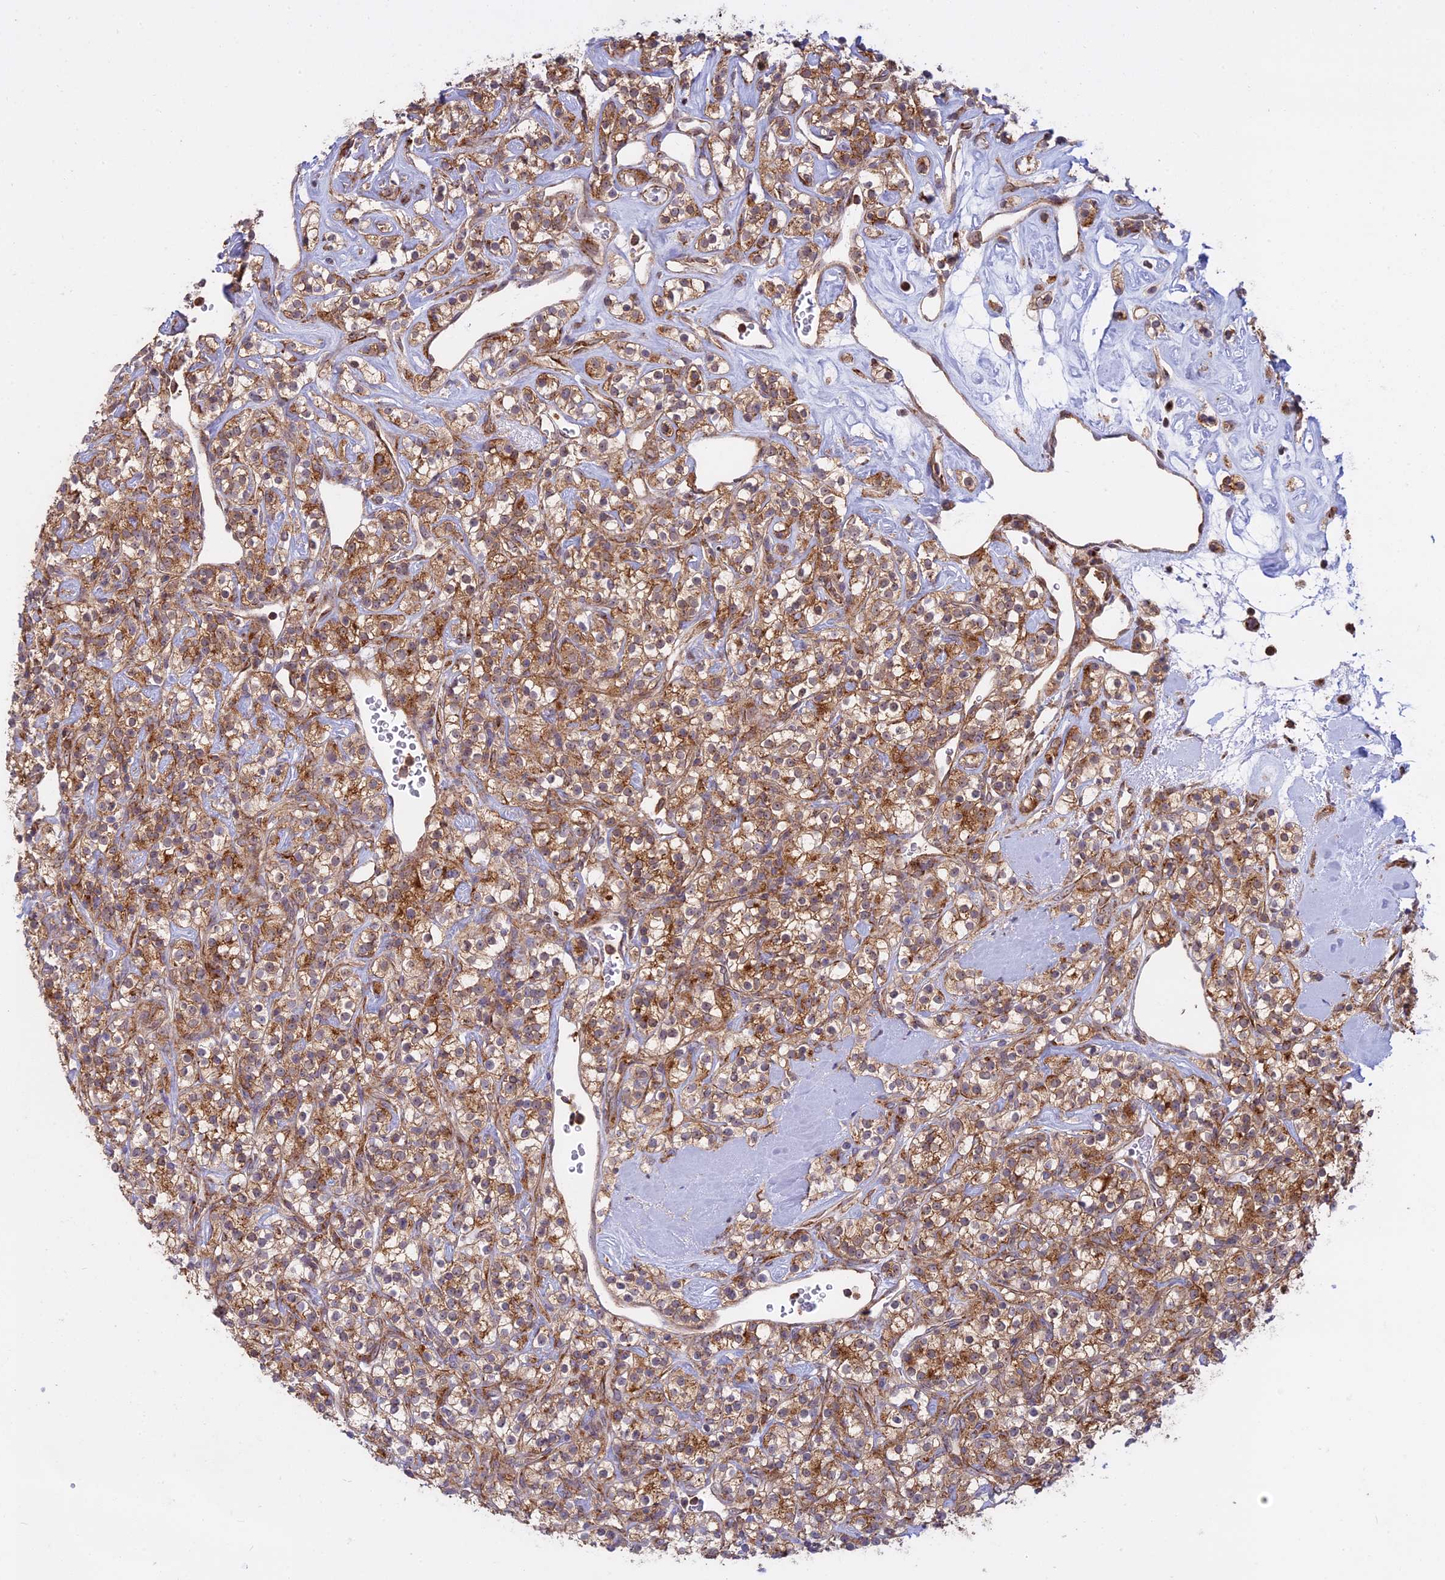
{"staining": {"intensity": "moderate", "quantity": ">75%", "location": "cytoplasmic/membranous"}, "tissue": "renal cancer", "cell_type": "Tumor cells", "image_type": "cancer", "snomed": [{"axis": "morphology", "description": "Adenocarcinoma, NOS"}, {"axis": "topography", "description": "Kidney"}], "caption": "A photomicrograph showing moderate cytoplasmic/membranous positivity in approximately >75% of tumor cells in adenocarcinoma (renal), as visualized by brown immunohistochemical staining.", "gene": "CLINT1", "patient": {"sex": "male", "age": 77}}